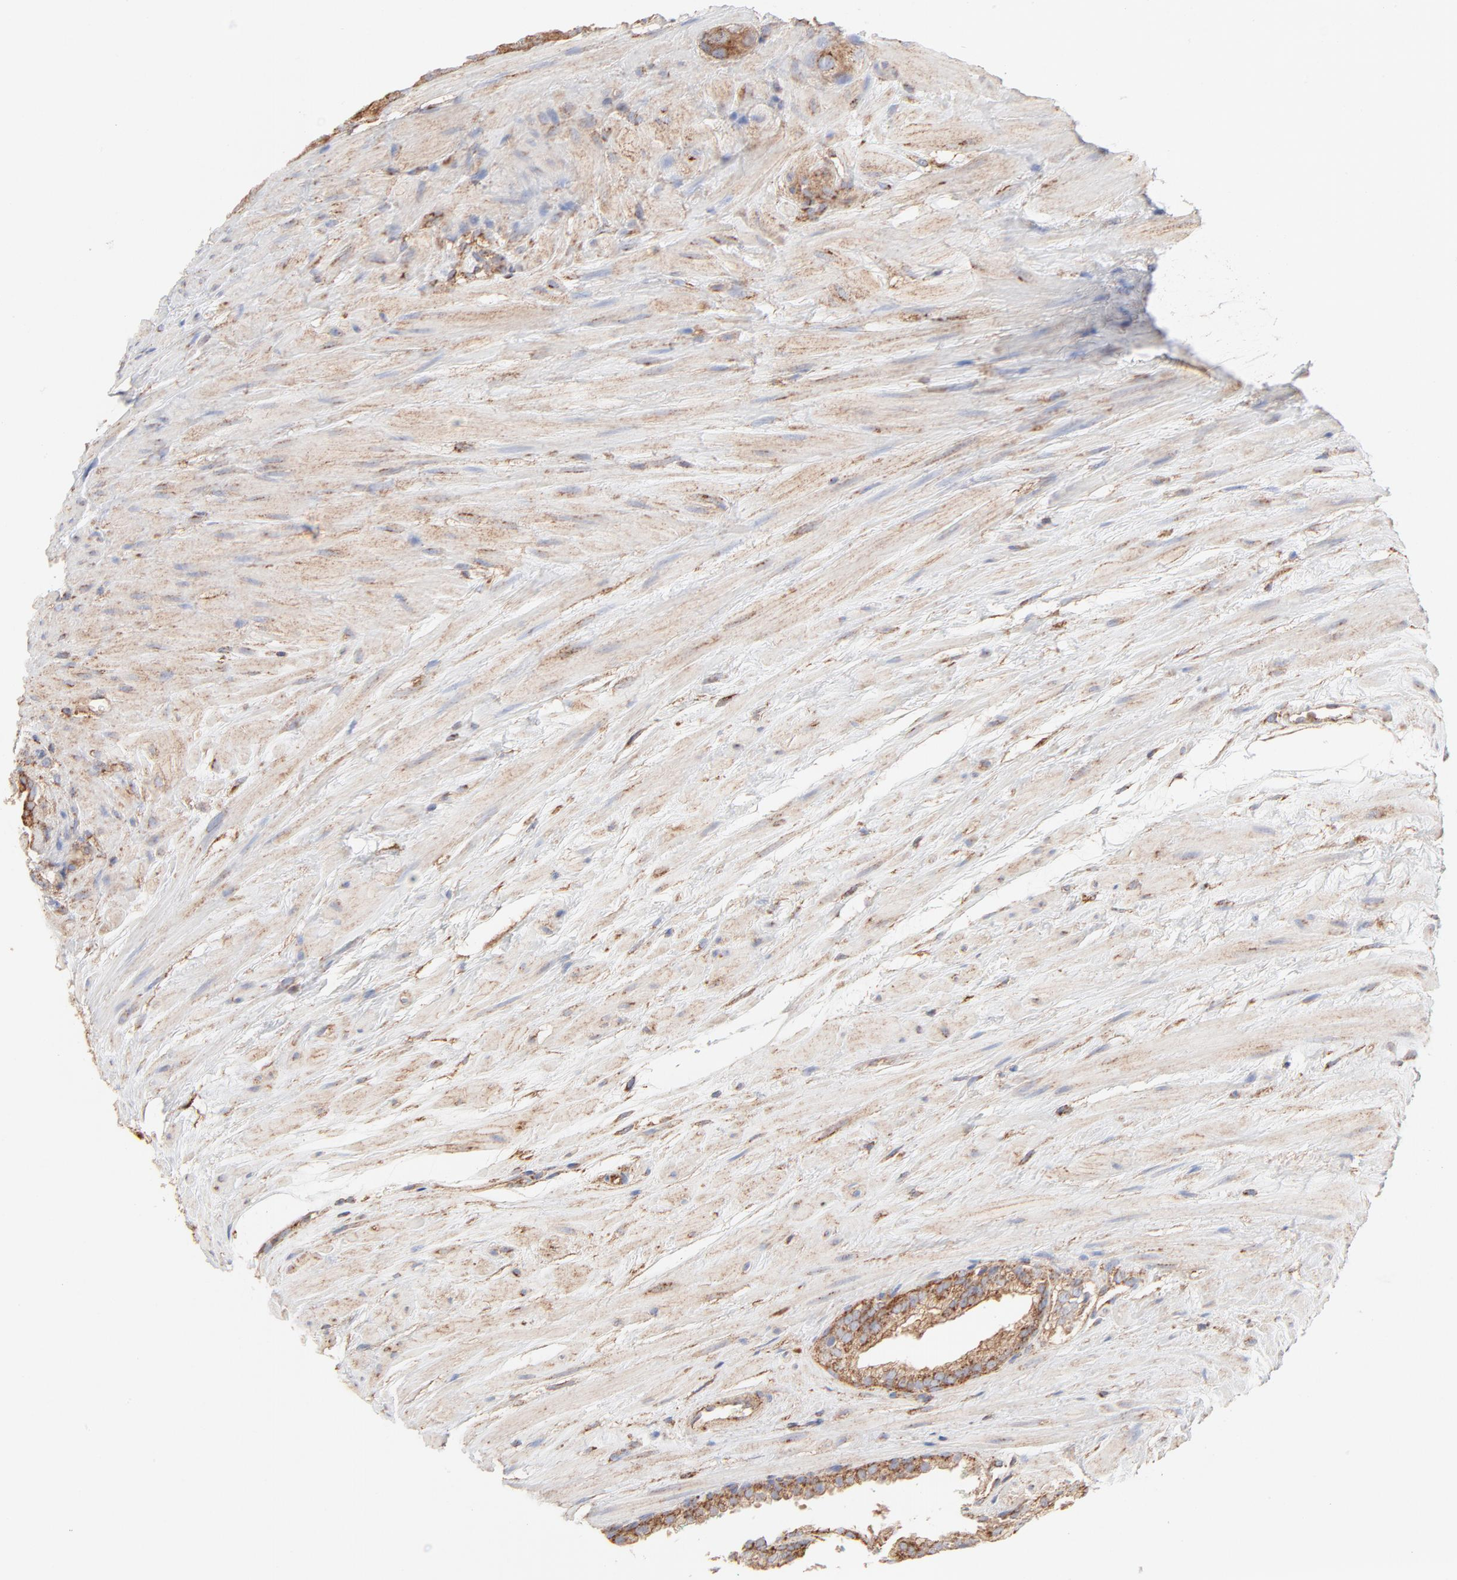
{"staining": {"intensity": "strong", "quantity": ">75%", "location": "cytoplasmic/membranous"}, "tissue": "prostate cancer", "cell_type": "Tumor cells", "image_type": "cancer", "snomed": [{"axis": "morphology", "description": "Adenocarcinoma, Low grade"}, {"axis": "topography", "description": "Prostate"}], "caption": "An immunohistochemistry (IHC) micrograph of neoplastic tissue is shown. Protein staining in brown shows strong cytoplasmic/membranous positivity in adenocarcinoma (low-grade) (prostate) within tumor cells. (Stains: DAB (3,3'-diaminobenzidine) in brown, nuclei in blue, Microscopy: brightfield microscopy at high magnification).", "gene": "CLTB", "patient": {"sex": "male", "age": 69}}